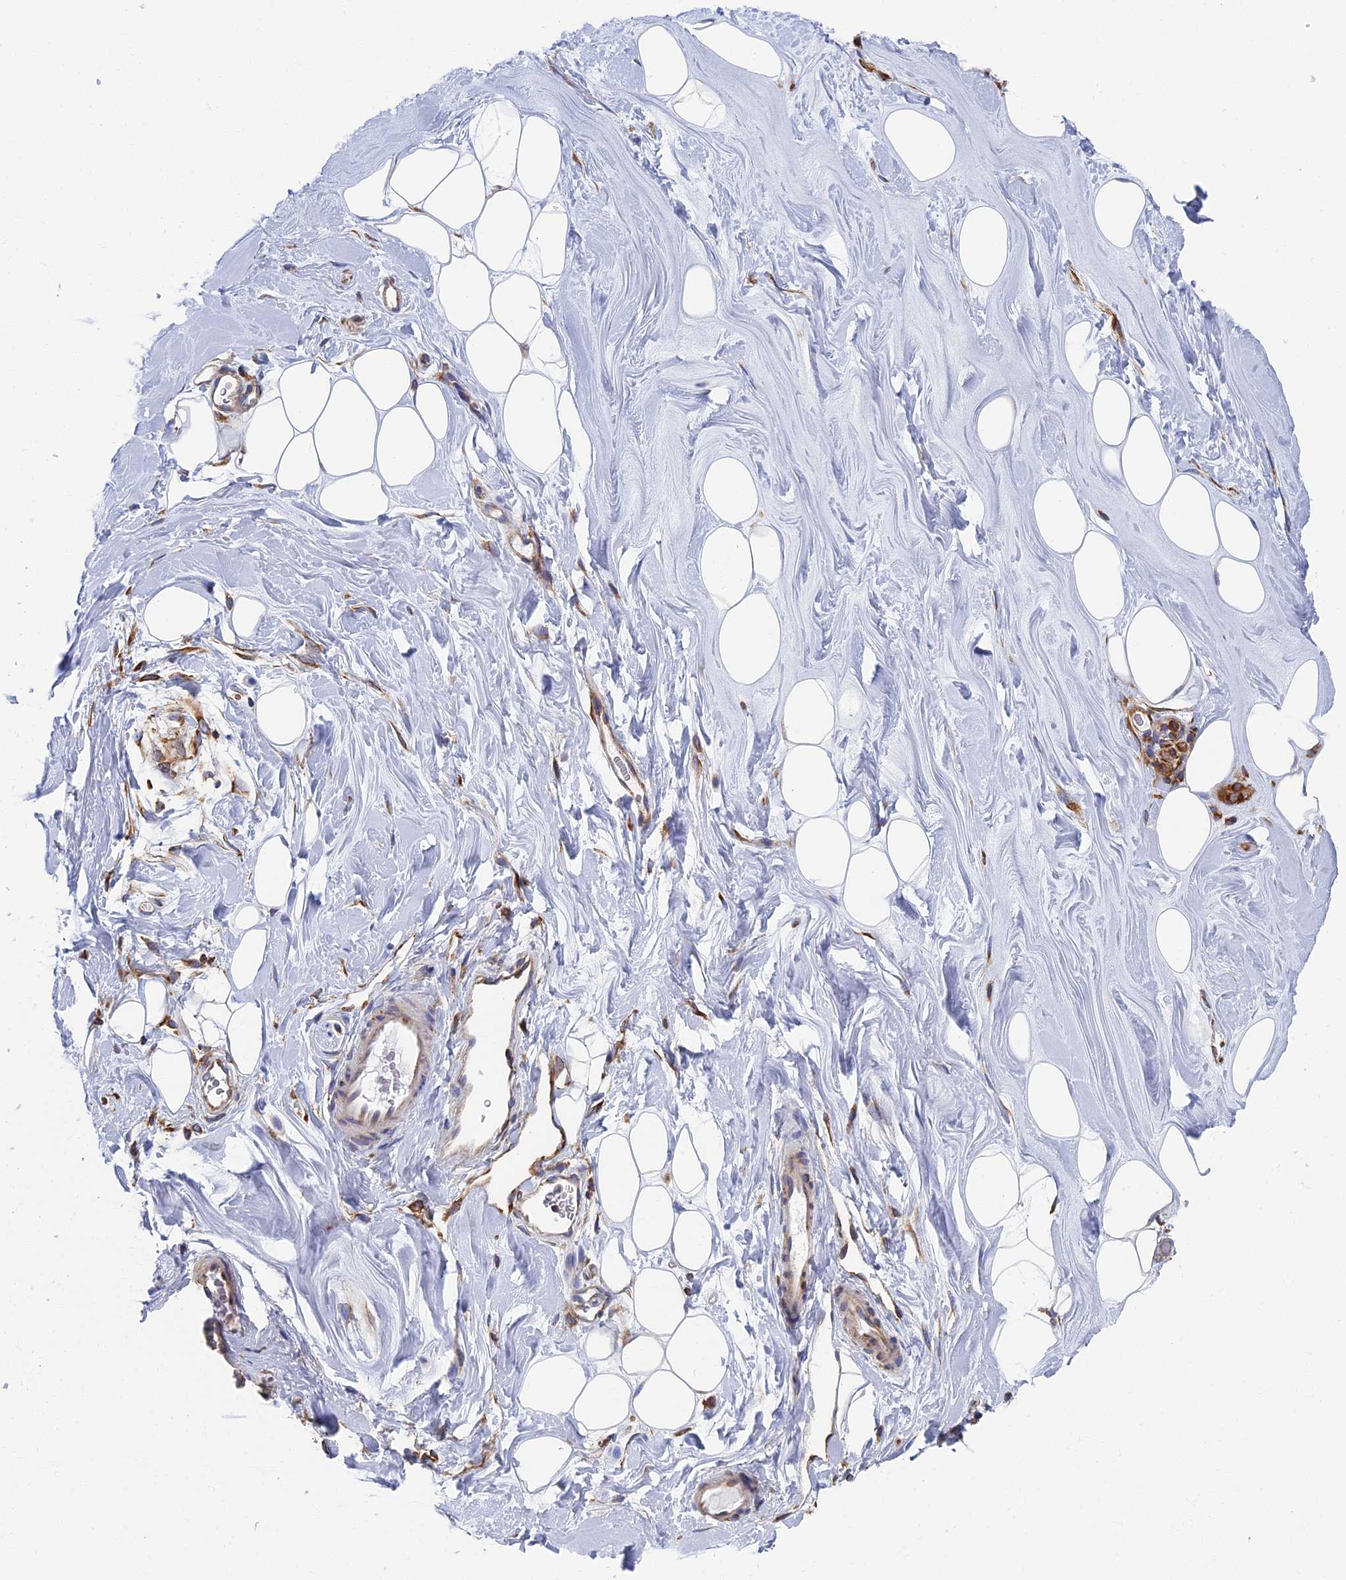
{"staining": {"intensity": "moderate", "quantity": "<25%", "location": "cytoplasmic/membranous"}, "tissue": "adipose tissue", "cell_type": "Adipocytes", "image_type": "normal", "snomed": [{"axis": "morphology", "description": "Normal tissue, NOS"}, {"axis": "topography", "description": "Breast"}], "caption": "Immunohistochemistry (IHC) staining of unremarkable adipose tissue, which reveals low levels of moderate cytoplasmic/membranous expression in about <25% of adipocytes indicating moderate cytoplasmic/membranous protein staining. The staining was performed using DAB (3,3'-diaminobenzidine) (brown) for protein detection and nuclei were counterstained in hematoxylin (blue).", "gene": "YBX1", "patient": {"sex": "female", "age": 26}}